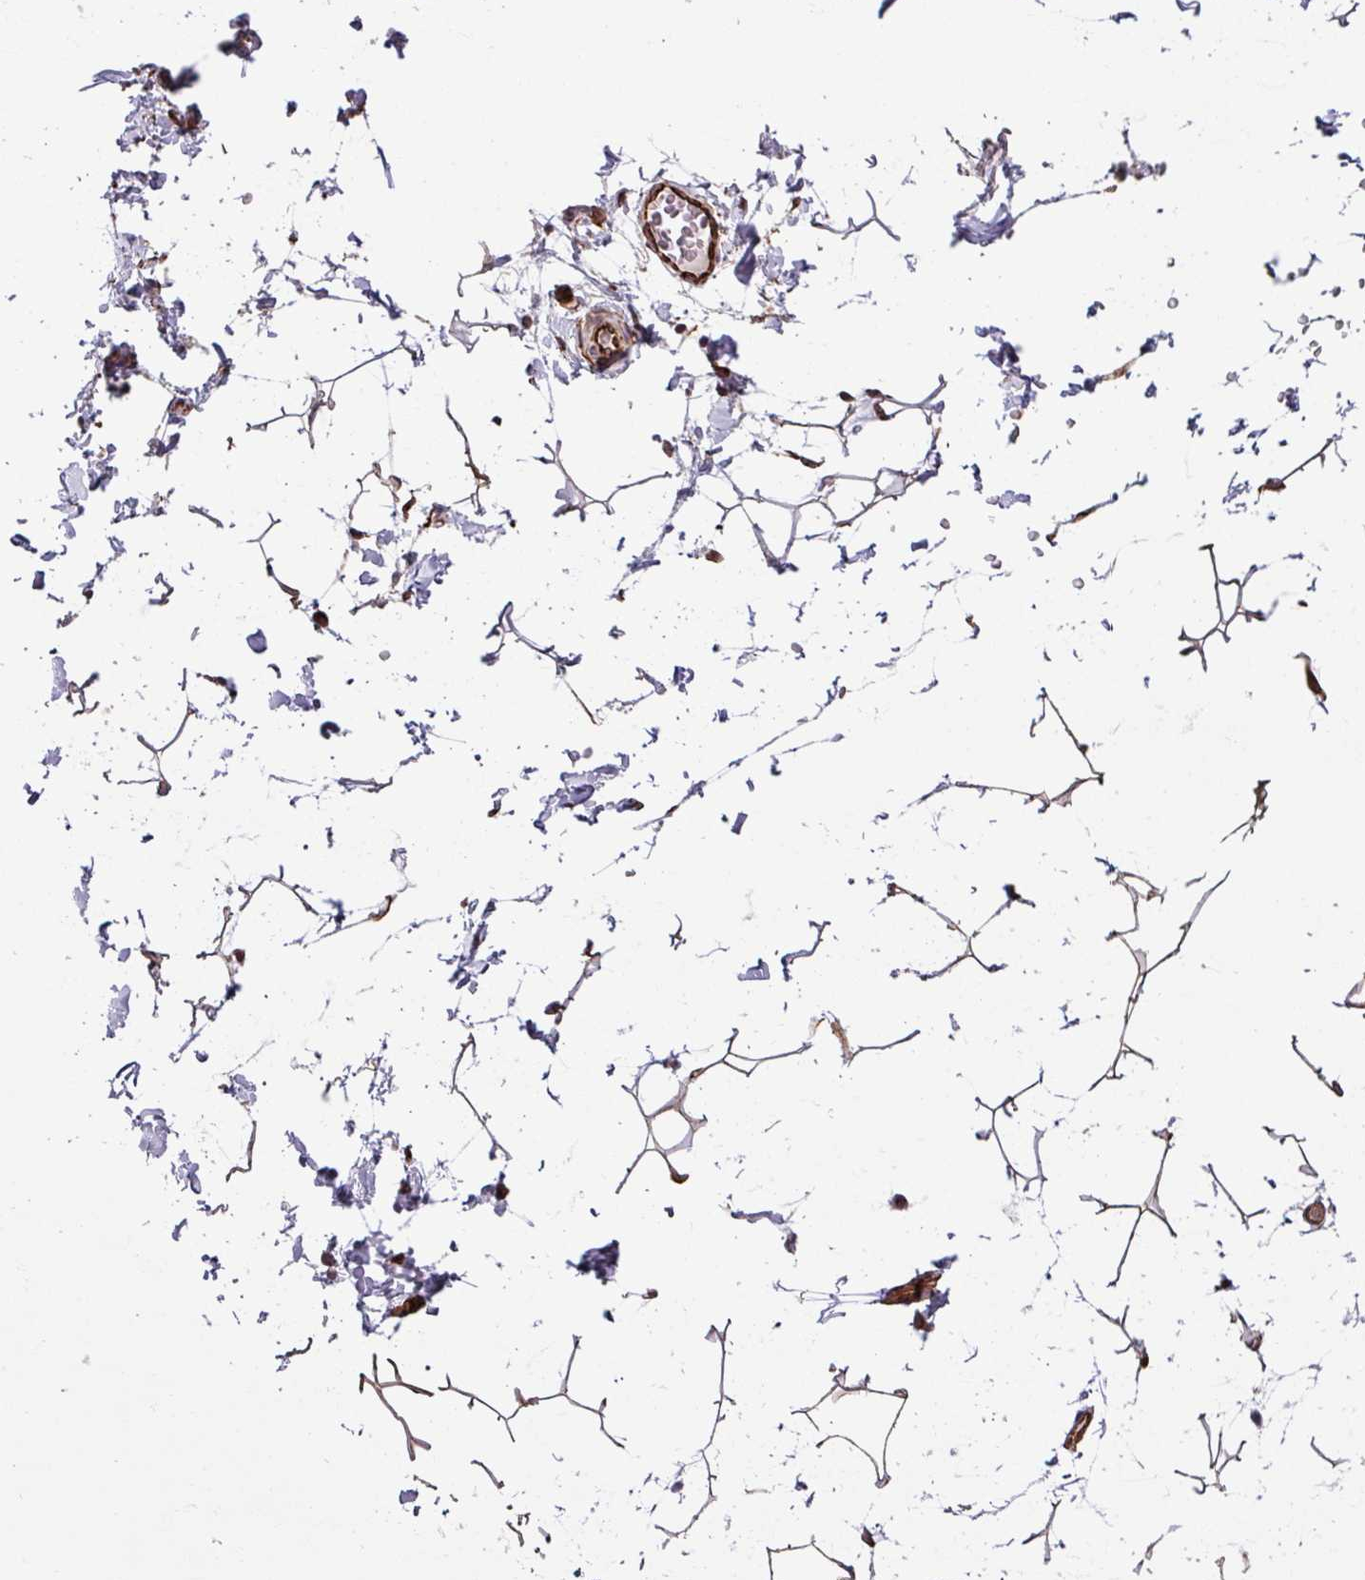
{"staining": {"intensity": "moderate", "quantity": ">75%", "location": "cytoplasmic/membranous"}, "tissue": "adipose tissue", "cell_type": "Adipocytes", "image_type": "normal", "snomed": [{"axis": "morphology", "description": "Normal tissue, NOS"}, {"axis": "topography", "description": "Gallbladder"}, {"axis": "topography", "description": "Peripheral nerve tissue"}], "caption": "Immunohistochemistry (IHC) micrograph of benign adipose tissue: human adipose tissue stained using immunohistochemistry displays medium levels of moderate protein expression localized specifically in the cytoplasmic/membranous of adipocytes, appearing as a cytoplasmic/membranous brown color.", "gene": "CHD3", "patient": {"sex": "male", "age": 38}}